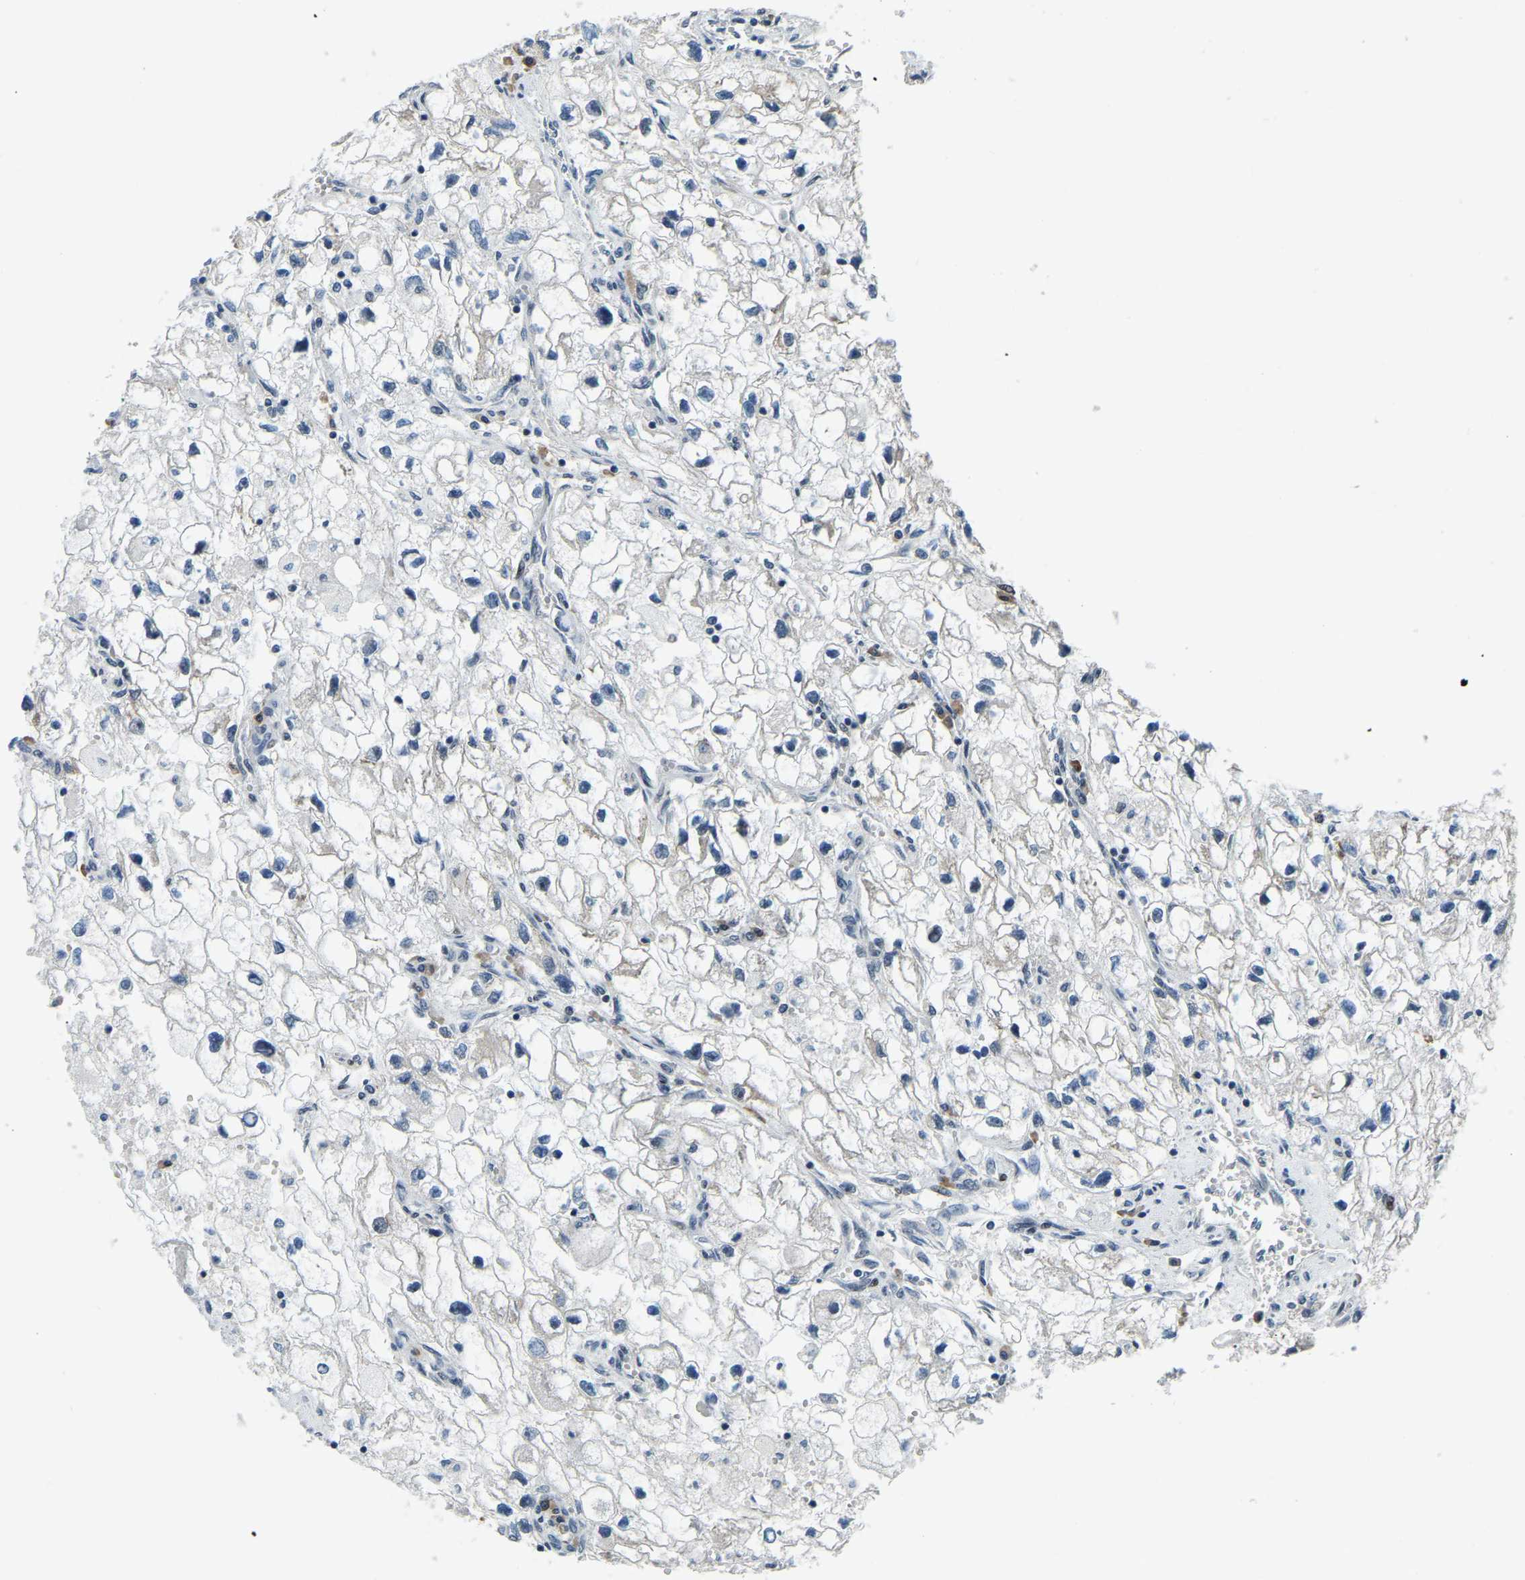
{"staining": {"intensity": "negative", "quantity": "none", "location": "none"}, "tissue": "renal cancer", "cell_type": "Tumor cells", "image_type": "cancer", "snomed": [{"axis": "morphology", "description": "Adenocarcinoma, NOS"}, {"axis": "topography", "description": "Kidney"}], "caption": "An image of renal adenocarcinoma stained for a protein reveals no brown staining in tumor cells.", "gene": "ING2", "patient": {"sex": "female", "age": 70}}